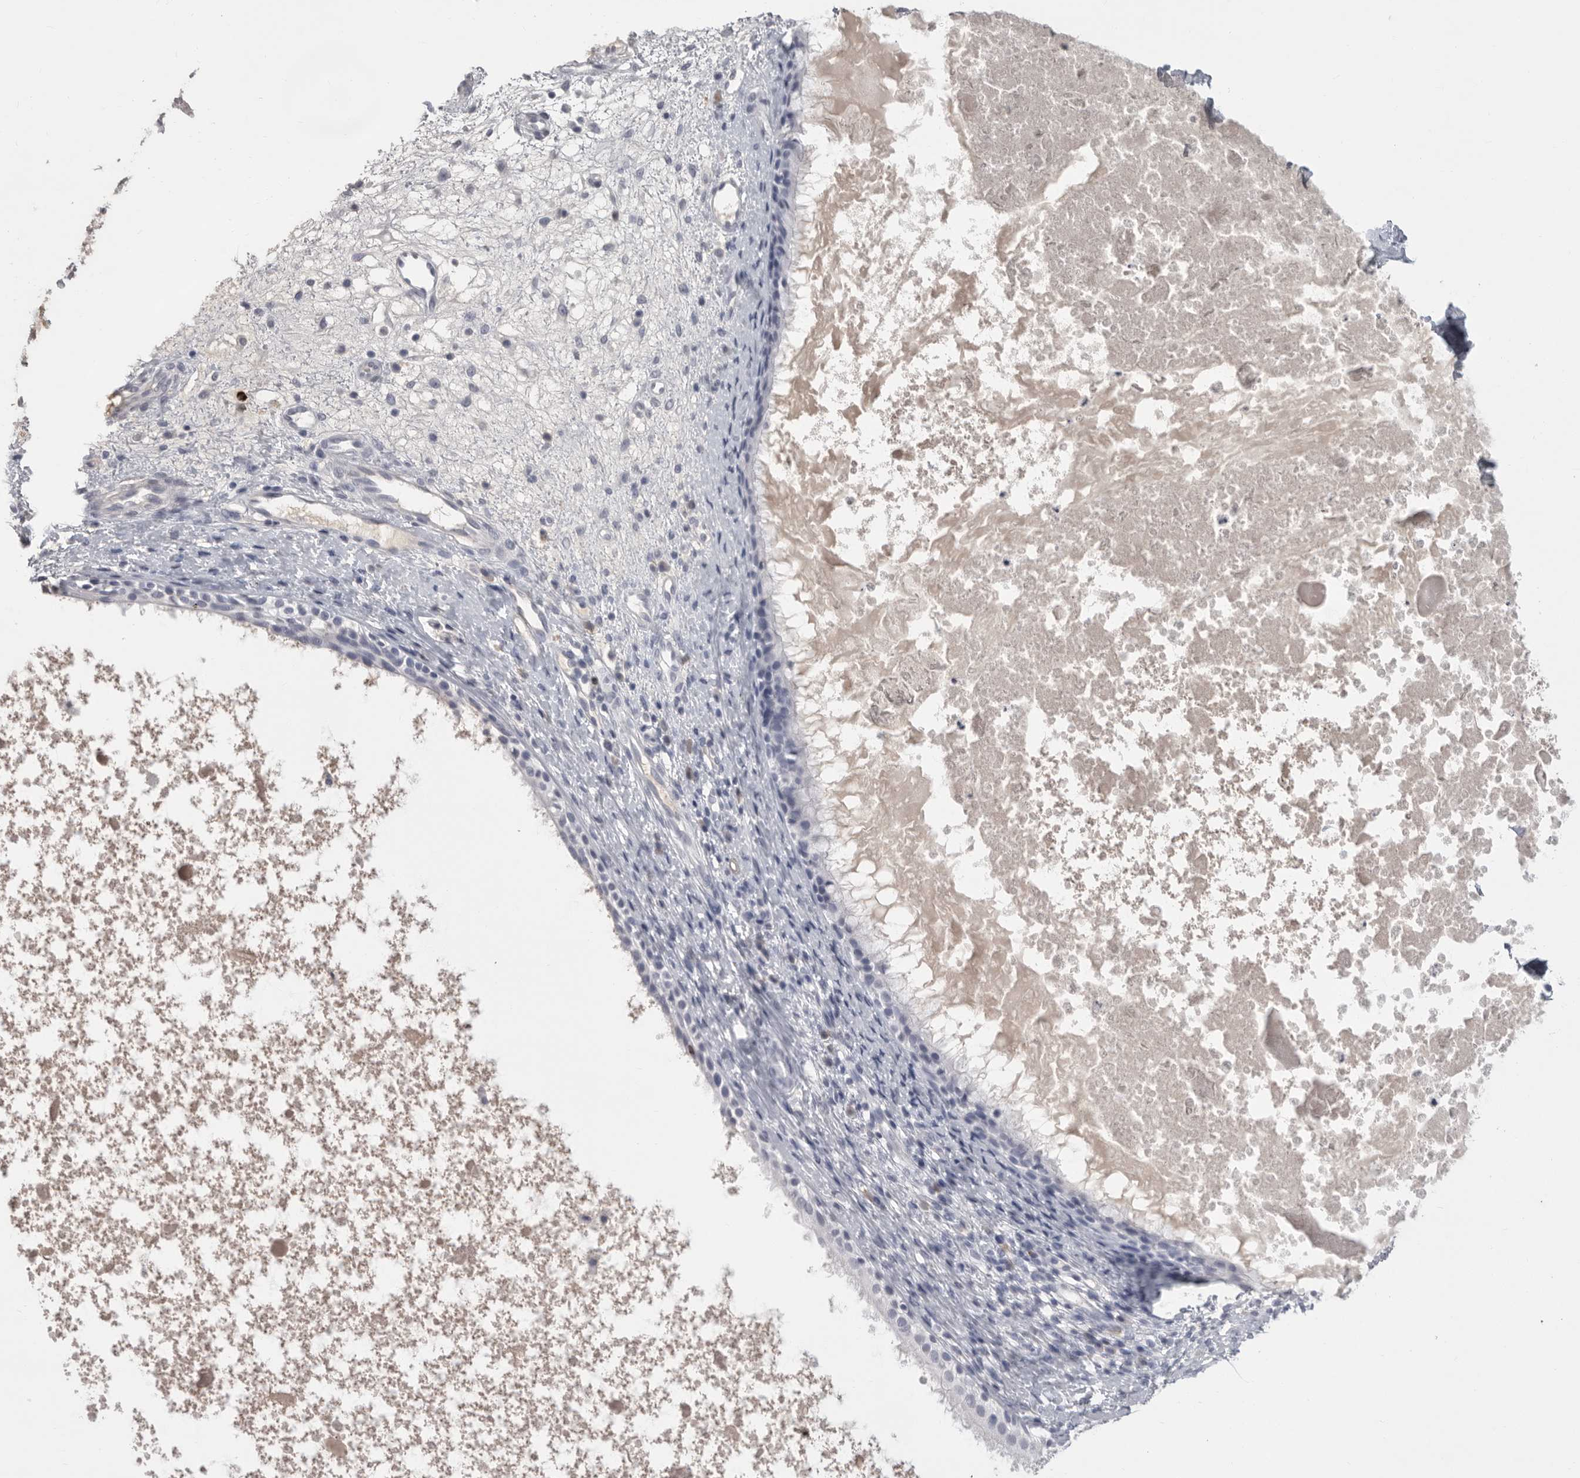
{"staining": {"intensity": "negative", "quantity": "none", "location": "none"}, "tissue": "nasopharynx", "cell_type": "Respiratory epithelial cells", "image_type": "normal", "snomed": [{"axis": "morphology", "description": "Normal tissue, NOS"}, {"axis": "topography", "description": "Nasopharynx"}], "caption": "IHC photomicrograph of normal nasopharynx: nasopharynx stained with DAB (3,3'-diaminobenzidine) displays no significant protein positivity in respiratory epithelial cells.", "gene": "GNLY", "patient": {"sex": "male", "age": 22}}